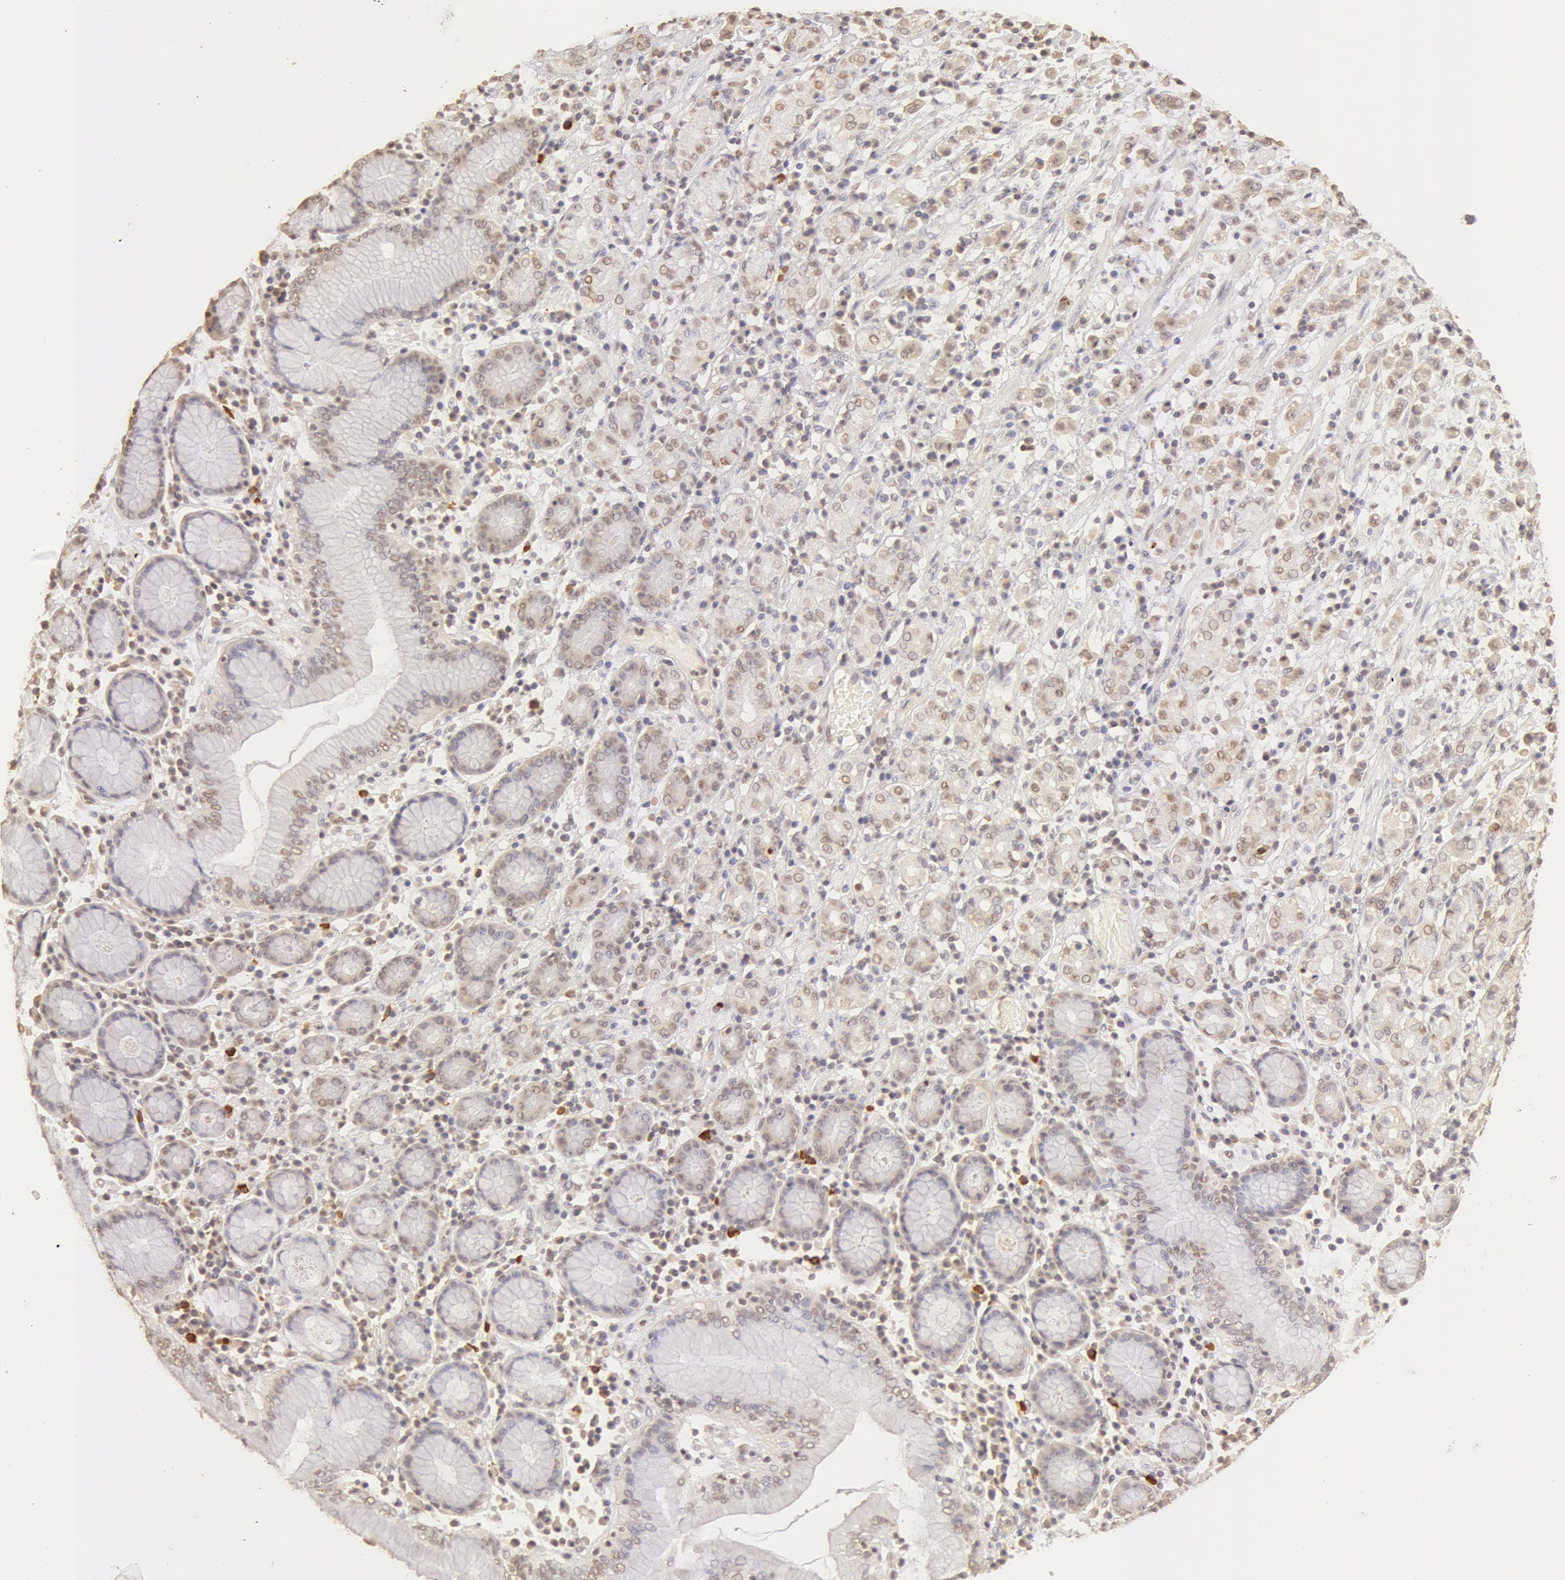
{"staining": {"intensity": "weak", "quantity": ">75%", "location": "cytoplasmic/membranous,nuclear"}, "tissue": "stomach cancer", "cell_type": "Tumor cells", "image_type": "cancer", "snomed": [{"axis": "morphology", "description": "Adenocarcinoma, NOS"}, {"axis": "topography", "description": "Stomach, lower"}], "caption": "A histopathology image showing weak cytoplasmic/membranous and nuclear expression in about >75% of tumor cells in stomach cancer, as visualized by brown immunohistochemical staining.", "gene": "SNRNP70", "patient": {"sex": "male", "age": 88}}